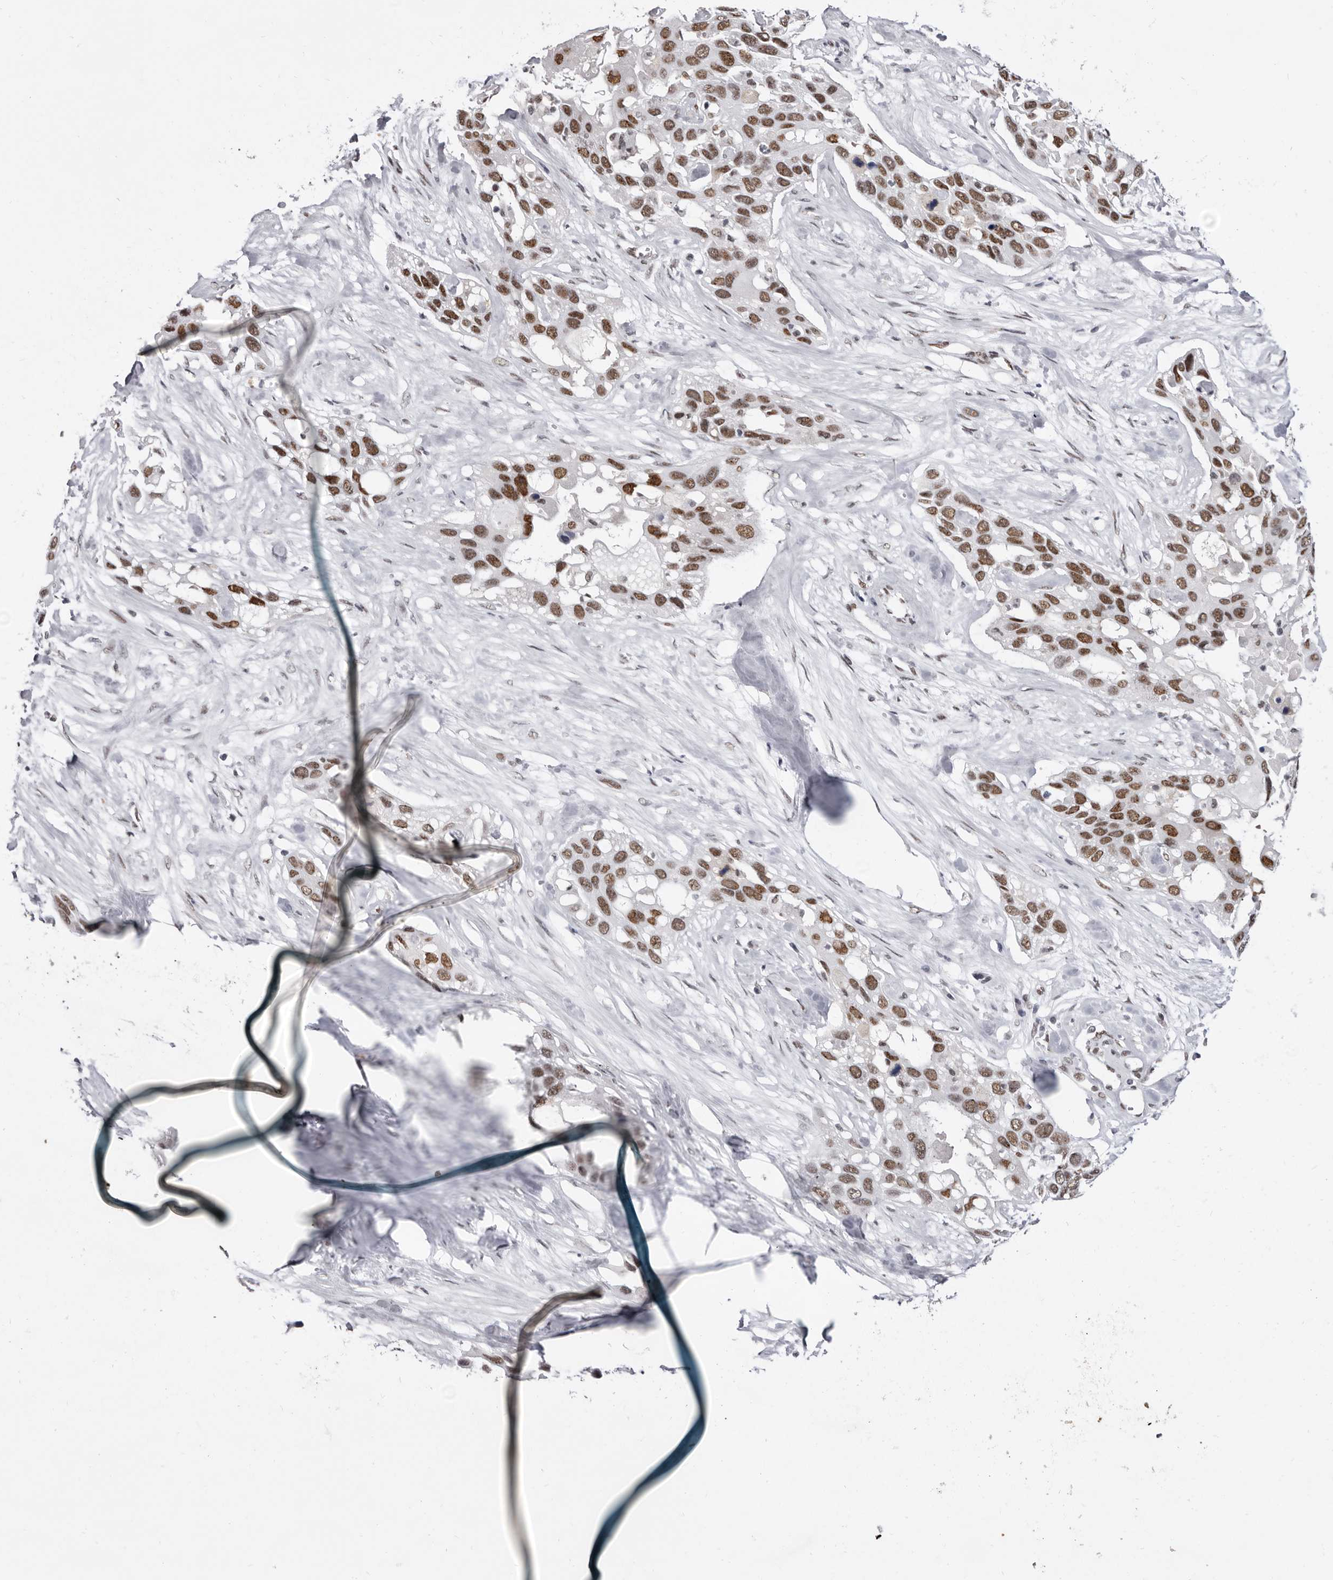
{"staining": {"intensity": "moderate", "quantity": ">75%", "location": "nuclear"}, "tissue": "pancreatic cancer", "cell_type": "Tumor cells", "image_type": "cancer", "snomed": [{"axis": "morphology", "description": "Adenocarcinoma, NOS"}, {"axis": "topography", "description": "Pancreas"}], "caption": "There is medium levels of moderate nuclear positivity in tumor cells of adenocarcinoma (pancreatic), as demonstrated by immunohistochemical staining (brown color).", "gene": "ZNF326", "patient": {"sex": "female", "age": 60}}